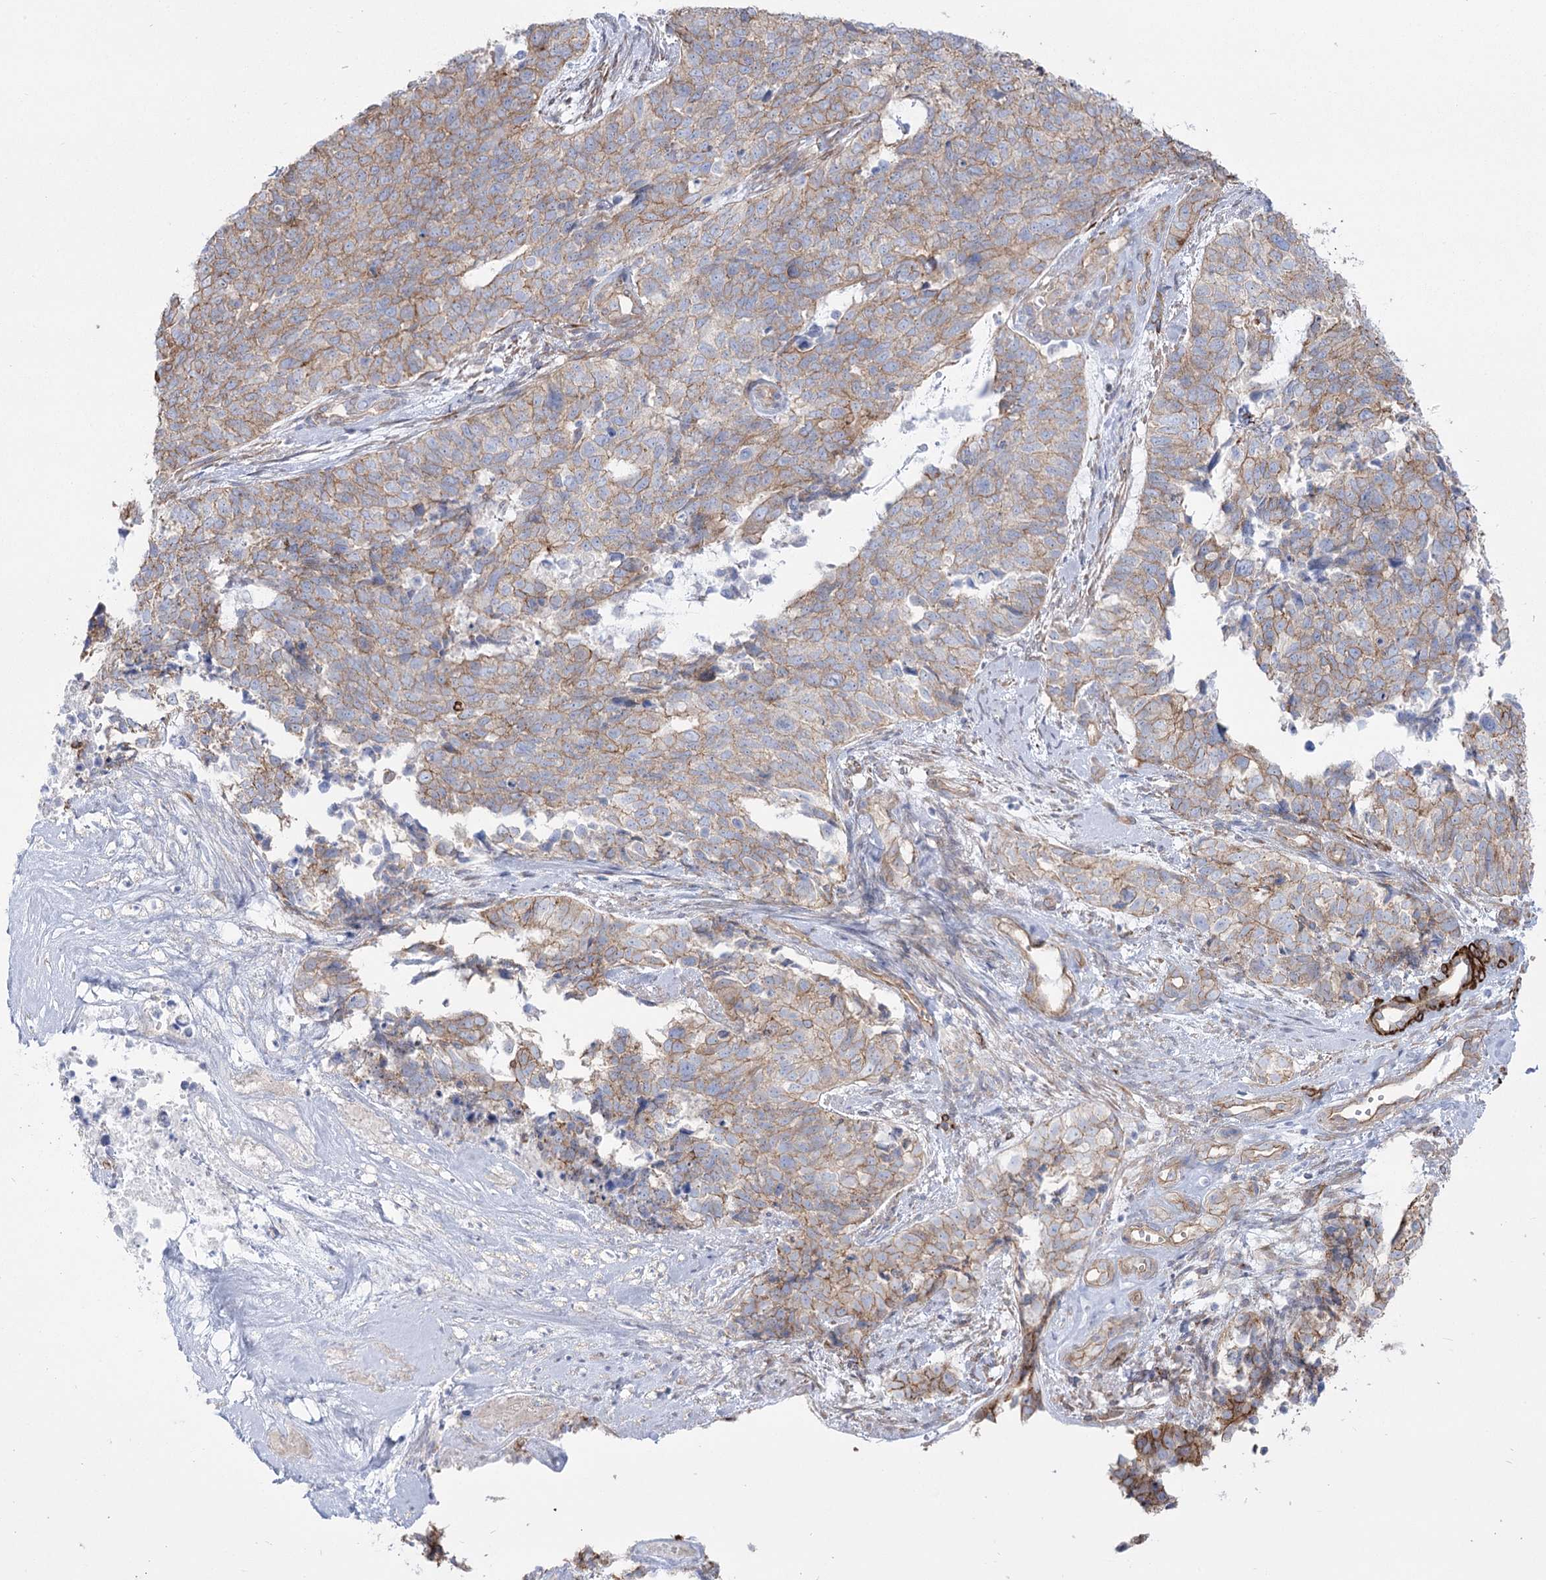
{"staining": {"intensity": "weak", "quantity": "25%-75%", "location": "cytoplasmic/membranous"}, "tissue": "cervical cancer", "cell_type": "Tumor cells", "image_type": "cancer", "snomed": [{"axis": "morphology", "description": "Squamous cell carcinoma, NOS"}, {"axis": "topography", "description": "Cervix"}], "caption": "This is a photomicrograph of immunohistochemistry (IHC) staining of squamous cell carcinoma (cervical), which shows weak staining in the cytoplasmic/membranous of tumor cells.", "gene": "PLEKHA5", "patient": {"sex": "female", "age": 63}}